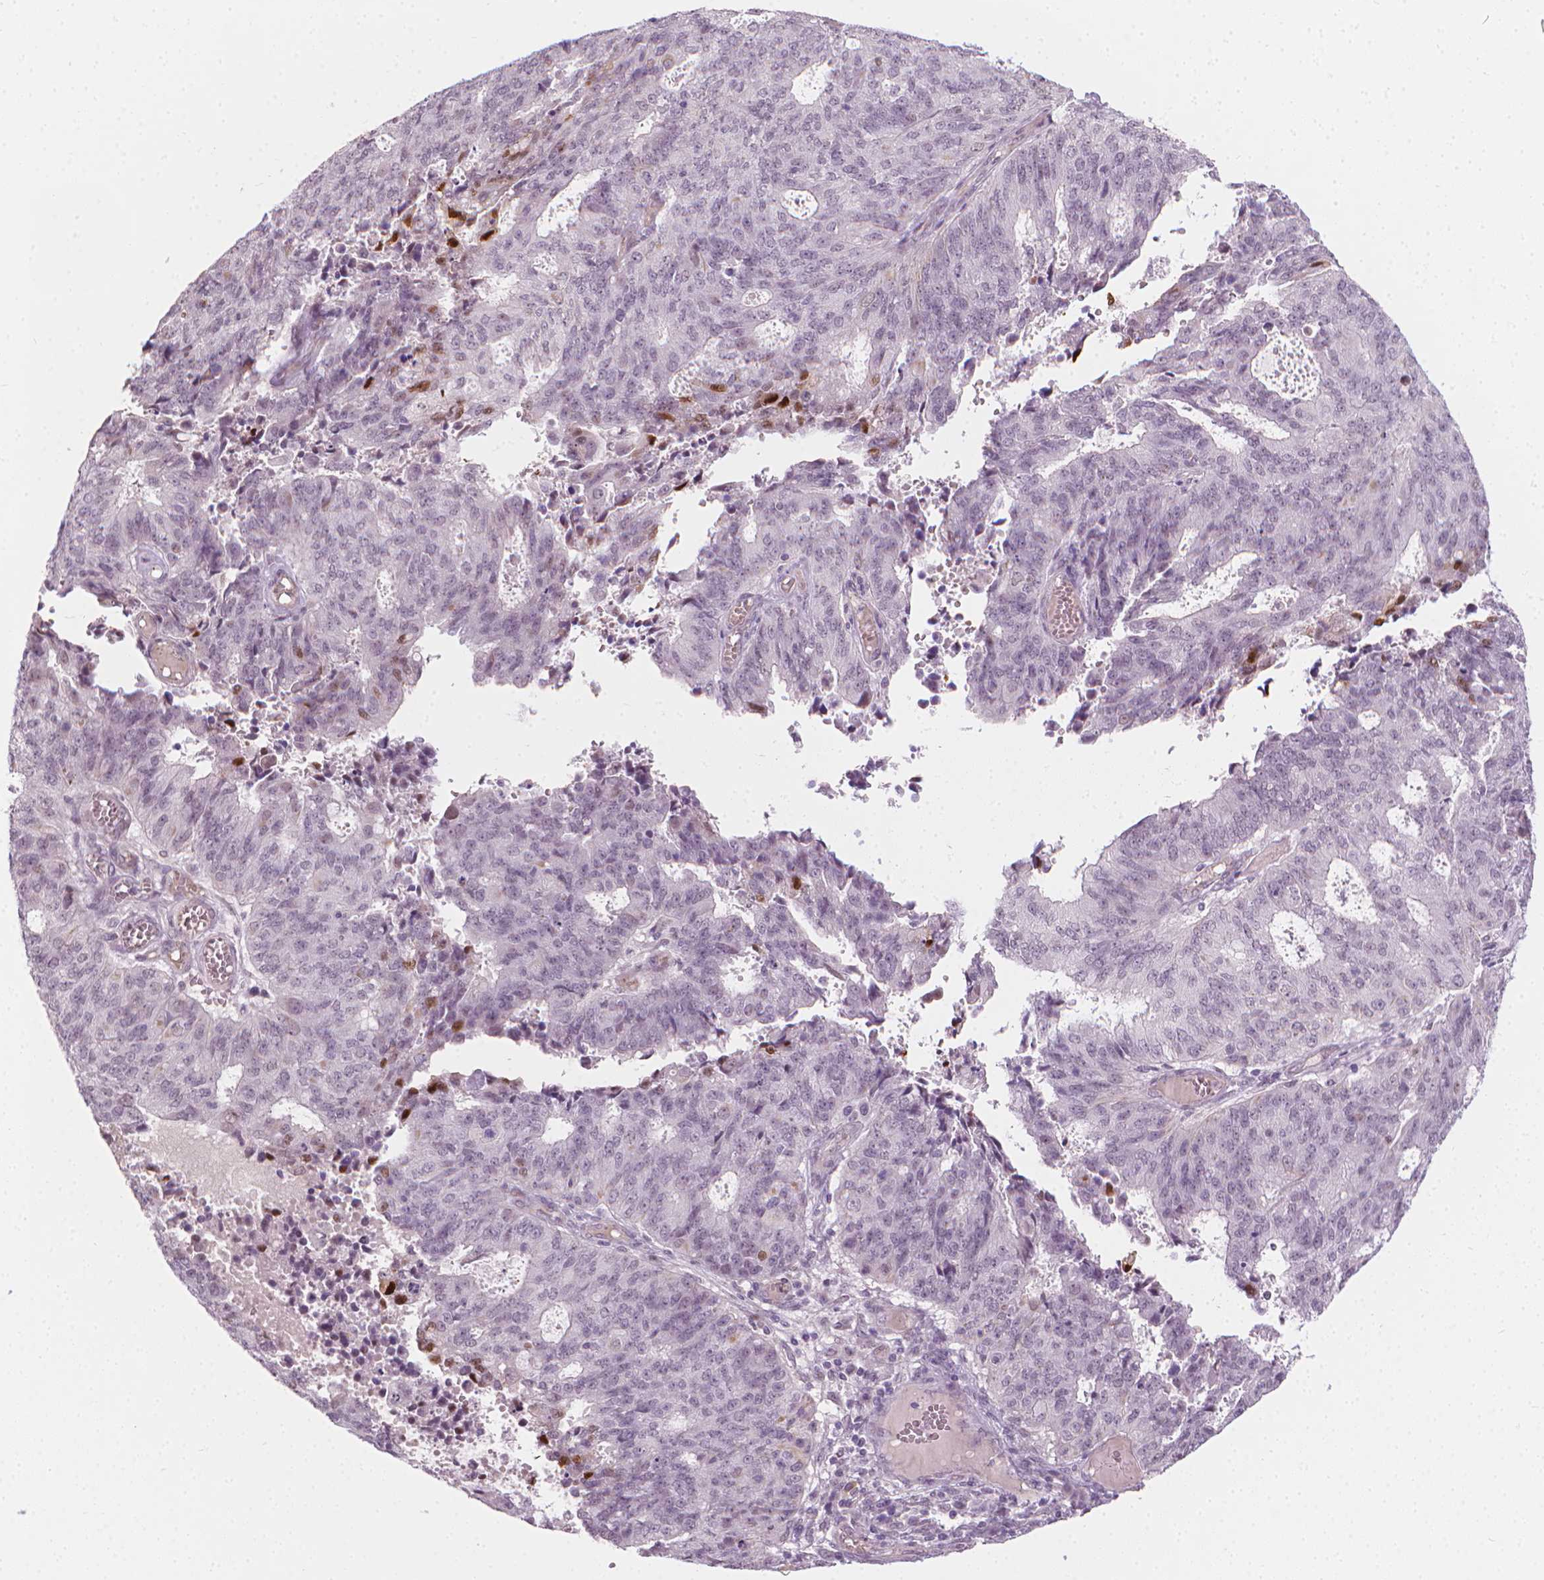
{"staining": {"intensity": "moderate", "quantity": "<25%", "location": "nuclear"}, "tissue": "endometrial cancer", "cell_type": "Tumor cells", "image_type": "cancer", "snomed": [{"axis": "morphology", "description": "Adenocarcinoma, NOS"}, {"axis": "topography", "description": "Endometrium"}], "caption": "IHC of human endometrial adenocarcinoma reveals low levels of moderate nuclear staining in about <25% of tumor cells. The protein of interest is shown in brown color, while the nuclei are stained blue.", "gene": "CDKN1C", "patient": {"sex": "female", "age": 82}}